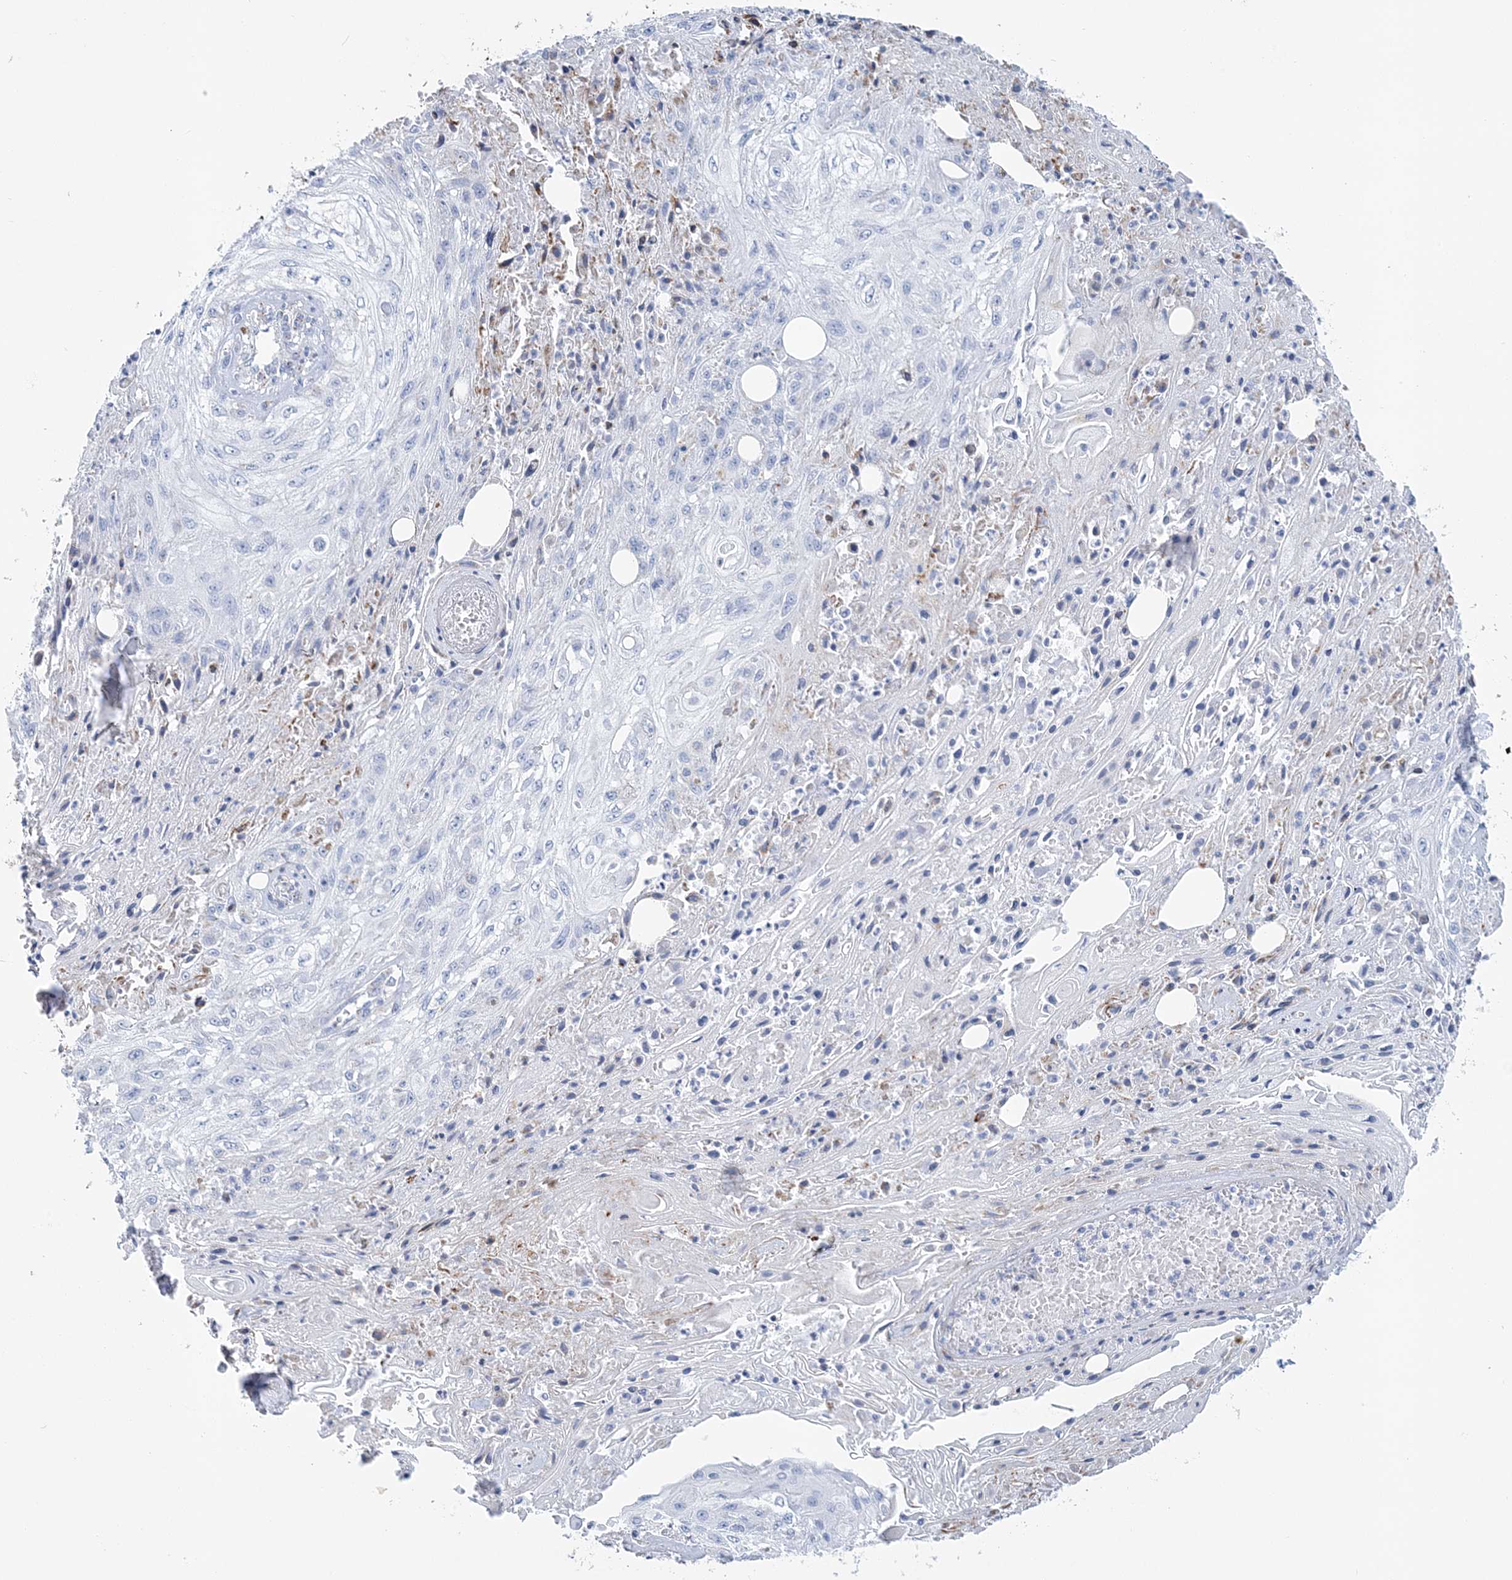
{"staining": {"intensity": "negative", "quantity": "none", "location": "none"}, "tissue": "skin cancer", "cell_type": "Tumor cells", "image_type": "cancer", "snomed": [{"axis": "morphology", "description": "Squamous cell carcinoma, NOS"}, {"axis": "morphology", "description": "Squamous cell carcinoma, metastatic, NOS"}, {"axis": "topography", "description": "Skin"}, {"axis": "topography", "description": "Lymph node"}], "caption": "Skin squamous cell carcinoma was stained to show a protein in brown. There is no significant staining in tumor cells.", "gene": "NKX6-1", "patient": {"sex": "male", "age": 75}}